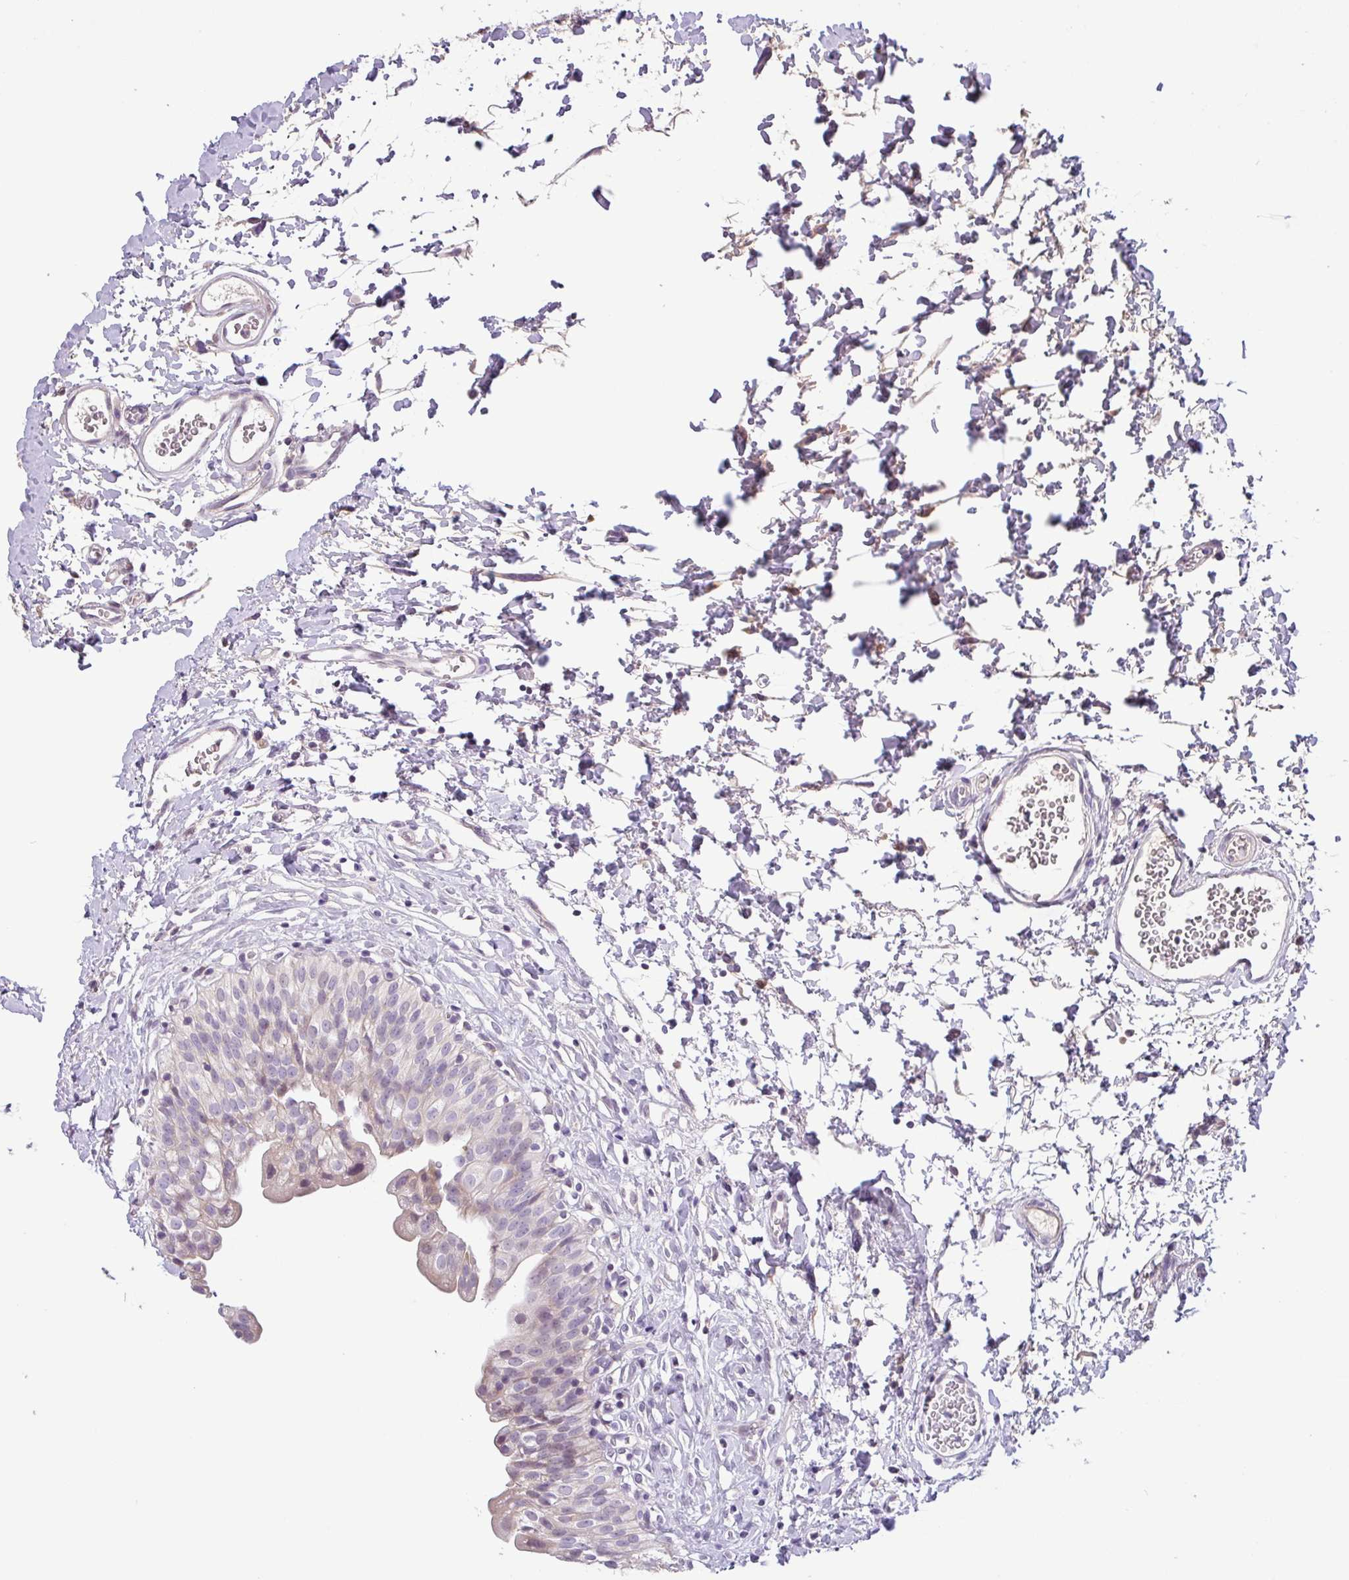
{"staining": {"intensity": "negative", "quantity": "none", "location": "none"}, "tissue": "urinary bladder", "cell_type": "Urothelial cells", "image_type": "normal", "snomed": [{"axis": "morphology", "description": "Normal tissue, NOS"}, {"axis": "topography", "description": "Urinary bladder"}], "caption": "Benign urinary bladder was stained to show a protein in brown. There is no significant expression in urothelial cells. Brightfield microscopy of immunohistochemistry (IHC) stained with DAB (3,3'-diaminobenzidine) (brown) and hematoxylin (blue), captured at high magnification.", "gene": "SFTPB", "patient": {"sex": "male", "age": 51}}